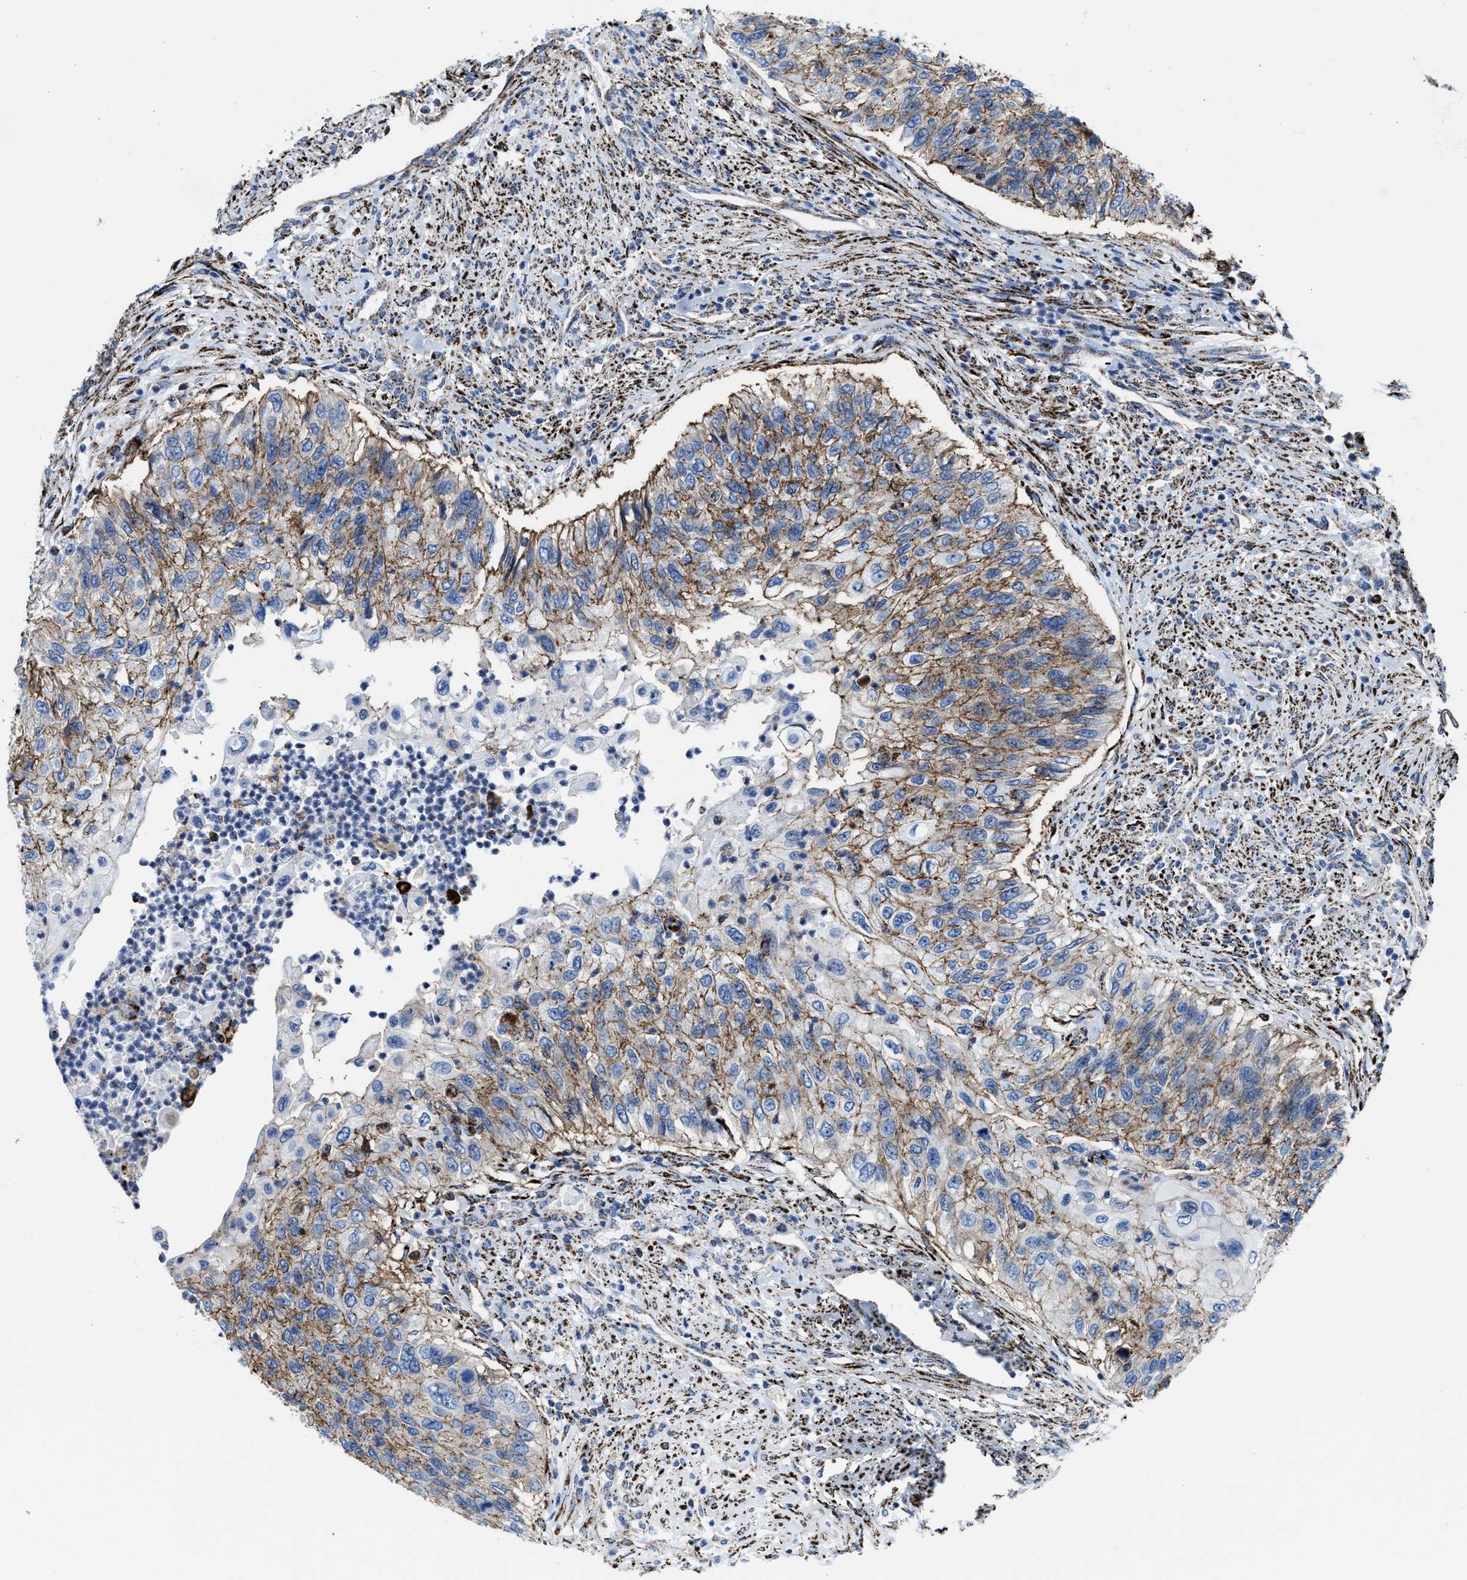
{"staining": {"intensity": "weak", "quantity": "25%-75%", "location": "cytoplasmic/membranous"}, "tissue": "urothelial cancer", "cell_type": "Tumor cells", "image_type": "cancer", "snomed": [{"axis": "morphology", "description": "Urothelial carcinoma, High grade"}, {"axis": "topography", "description": "Urinary bladder"}], "caption": "Urothelial cancer stained with a brown dye demonstrates weak cytoplasmic/membranous positive expression in approximately 25%-75% of tumor cells.", "gene": "ALDH1B1", "patient": {"sex": "female", "age": 60}}